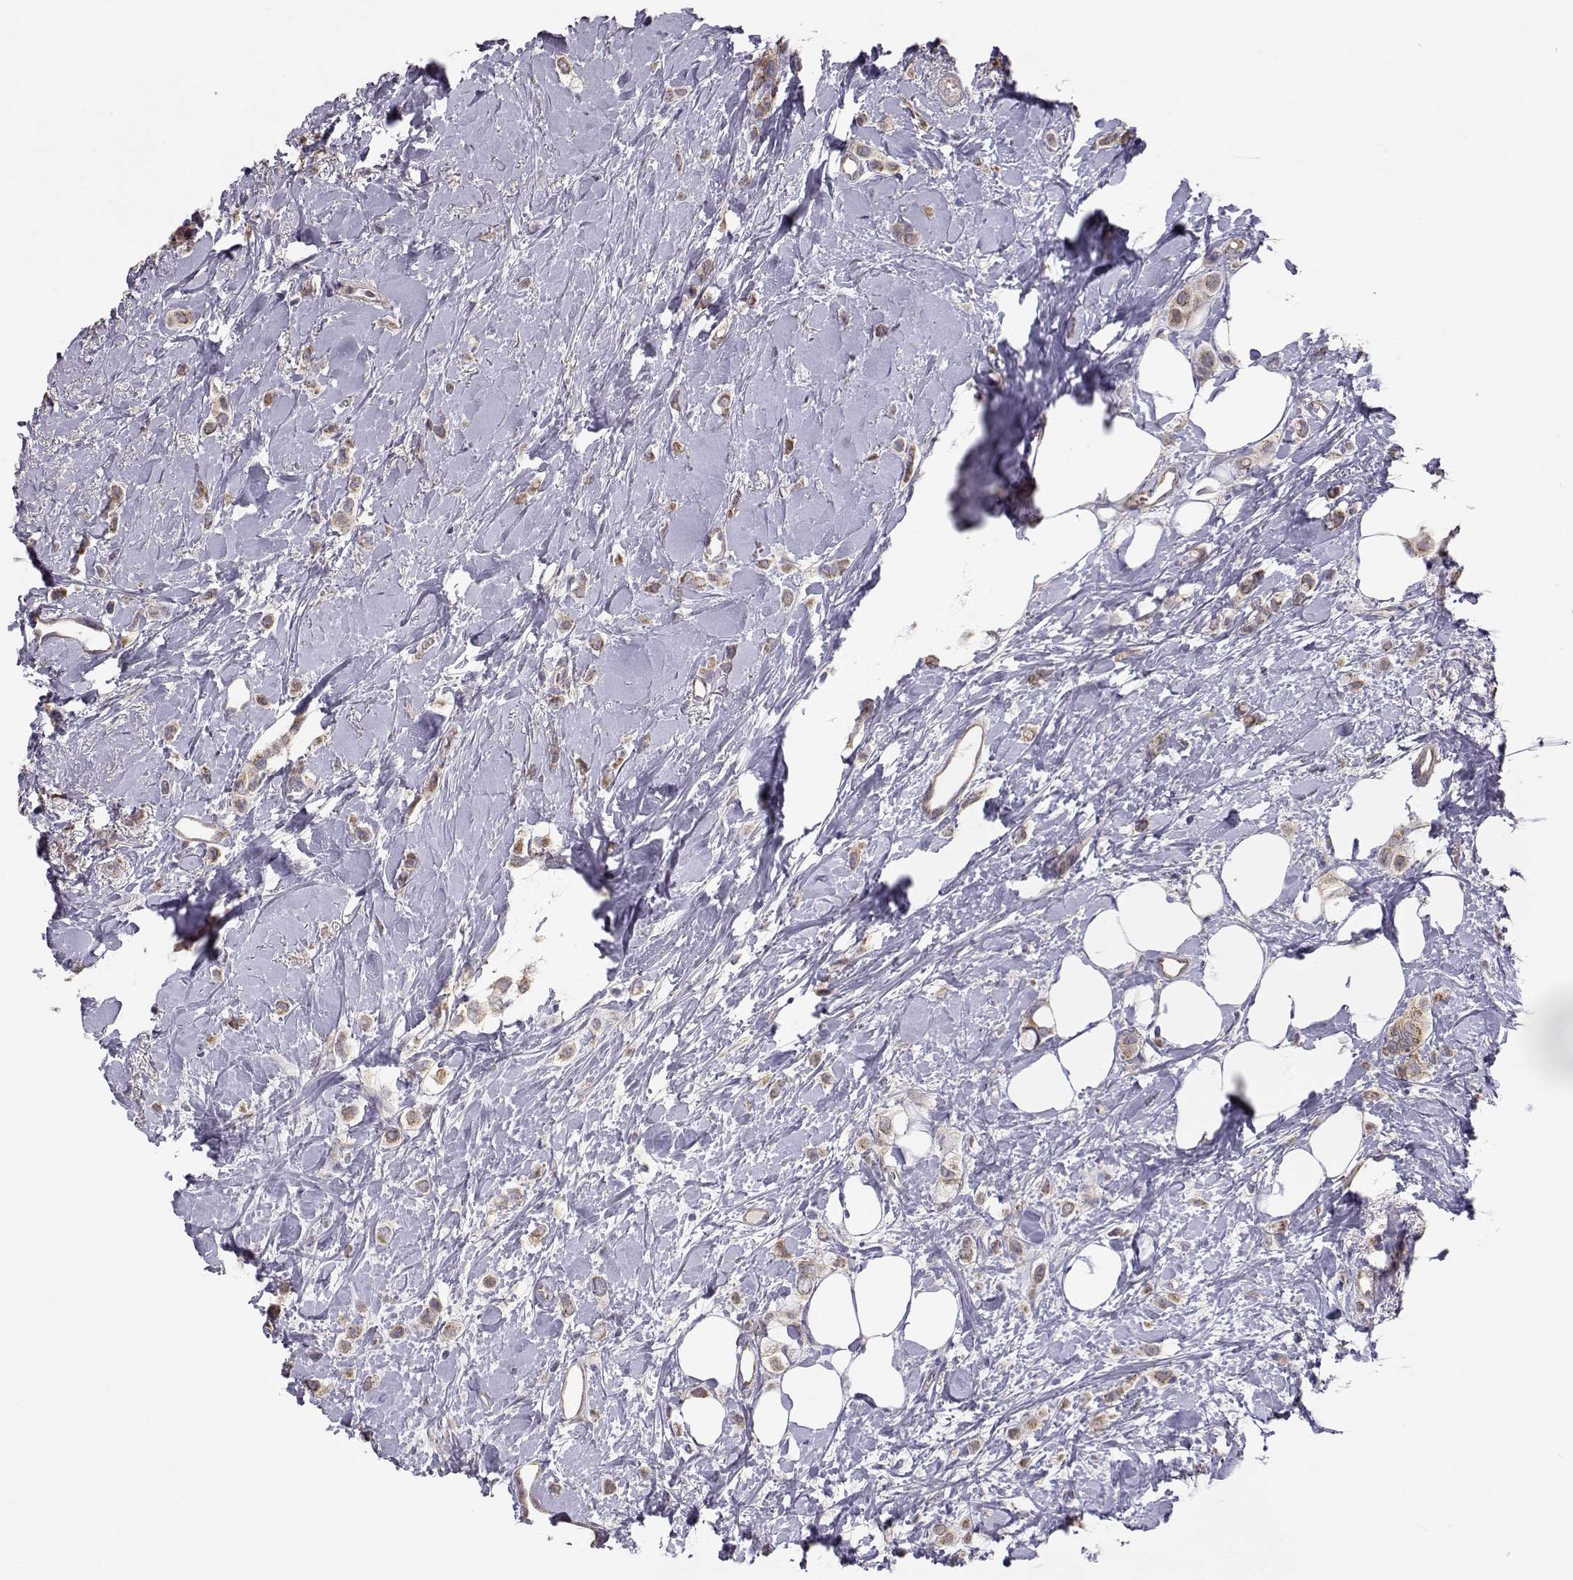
{"staining": {"intensity": "moderate", "quantity": ">75%", "location": "cytoplasmic/membranous"}, "tissue": "breast cancer", "cell_type": "Tumor cells", "image_type": "cancer", "snomed": [{"axis": "morphology", "description": "Lobular carcinoma"}, {"axis": "topography", "description": "Breast"}], "caption": "Tumor cells display medium levels of moderate cytoplasmic/membranous staining in approximately >75% of cells in human breast cancer (lobular carcinoma).", "gene": "NCAM2", "patient": {"sex": "female", "age": 66}}